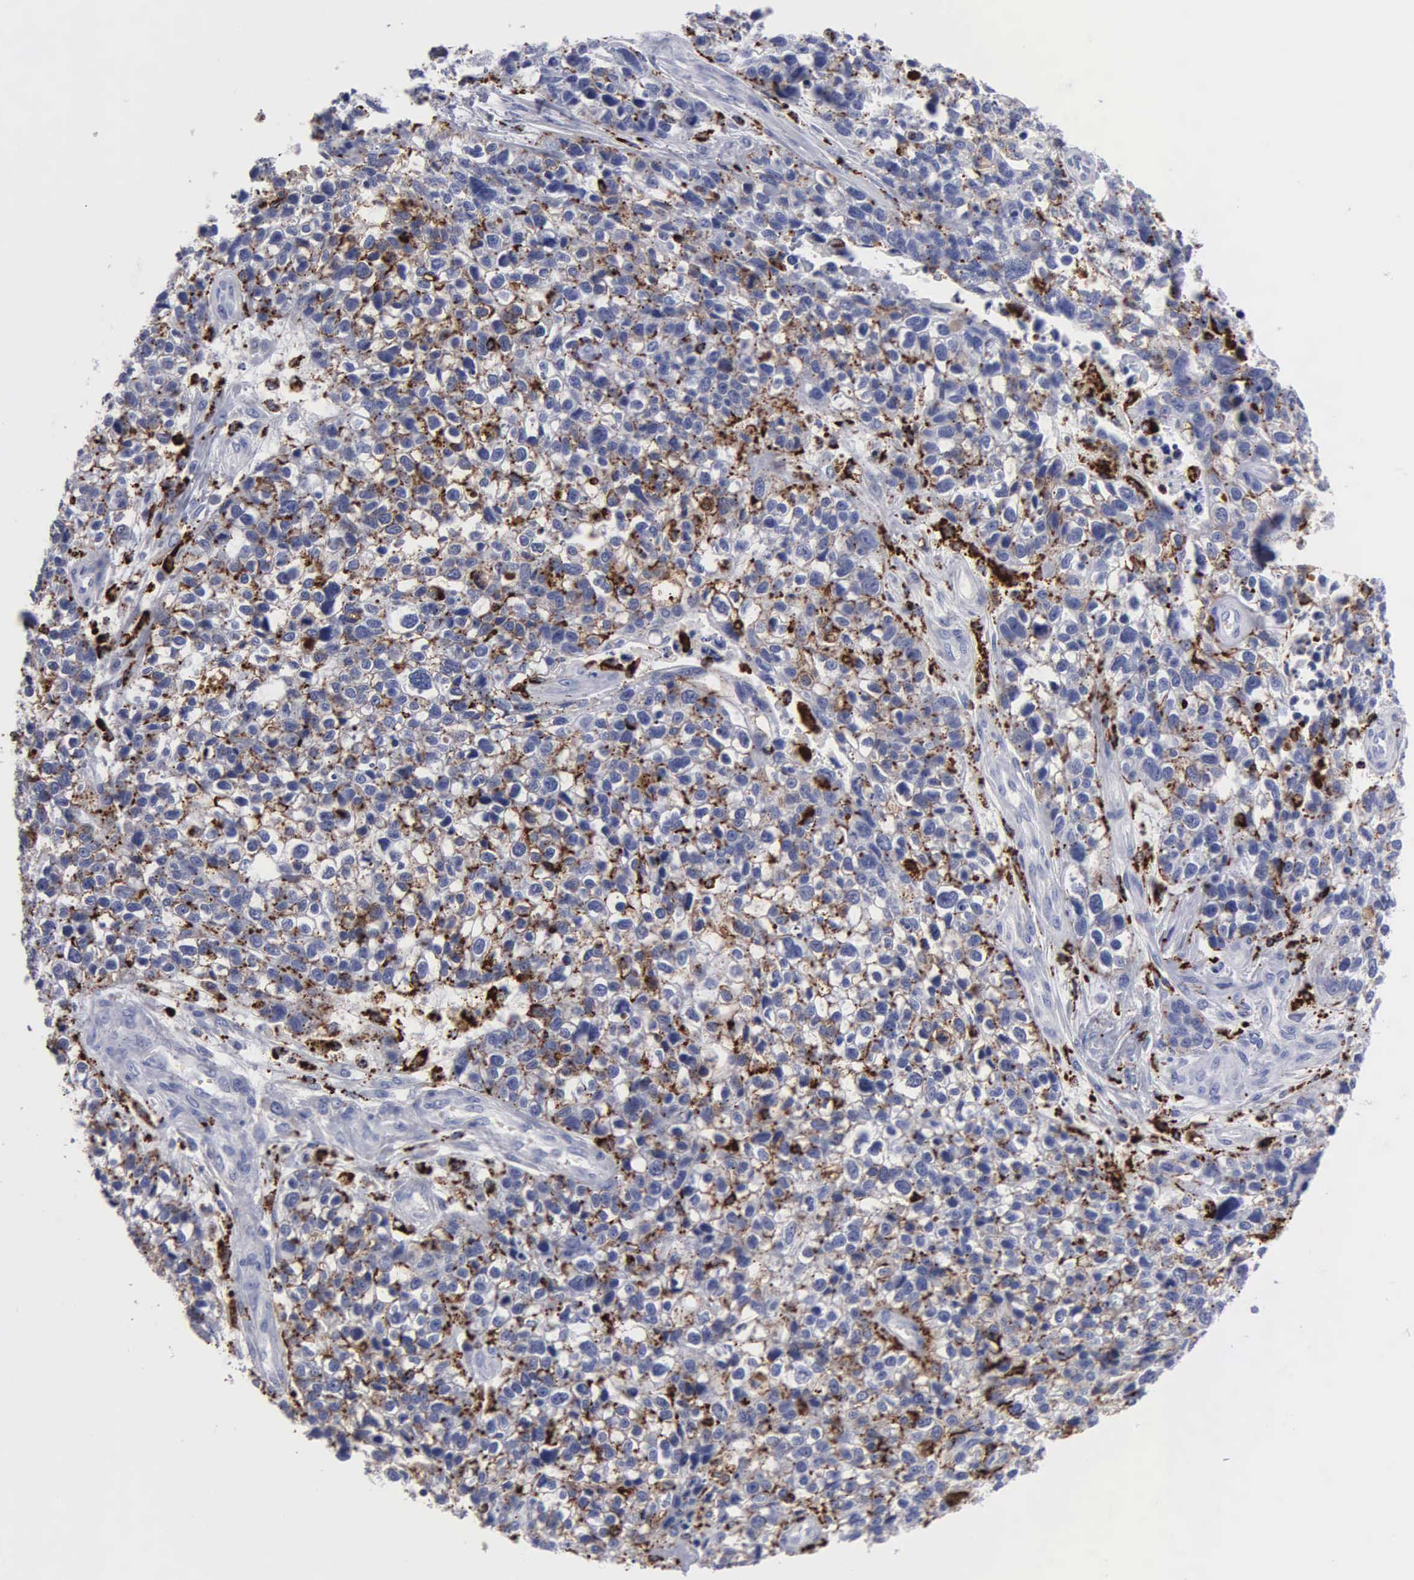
{"staining": {"intensity": "moderate", "quantity": "25%-75%", "location": "cytoplasmic/membranous"}, "tissue": "lung cancer", "cell_type": "Tumor cells", "image_type": "cancer", "snomed": [{"axis": "morphology", "description": "Squamous cell carcinoma, NOS"}, {"axis": "topography", "description": "Lymph node"}, {"axis": "topography", "description": "Lung"}], "caption": "Tumor cells show moderate cytoplasmic/membranous expression in approximately 25%-75% of cells in lung cancer.", "gene": "CTSH", "patient": {"sex": "male", "age": 74}}